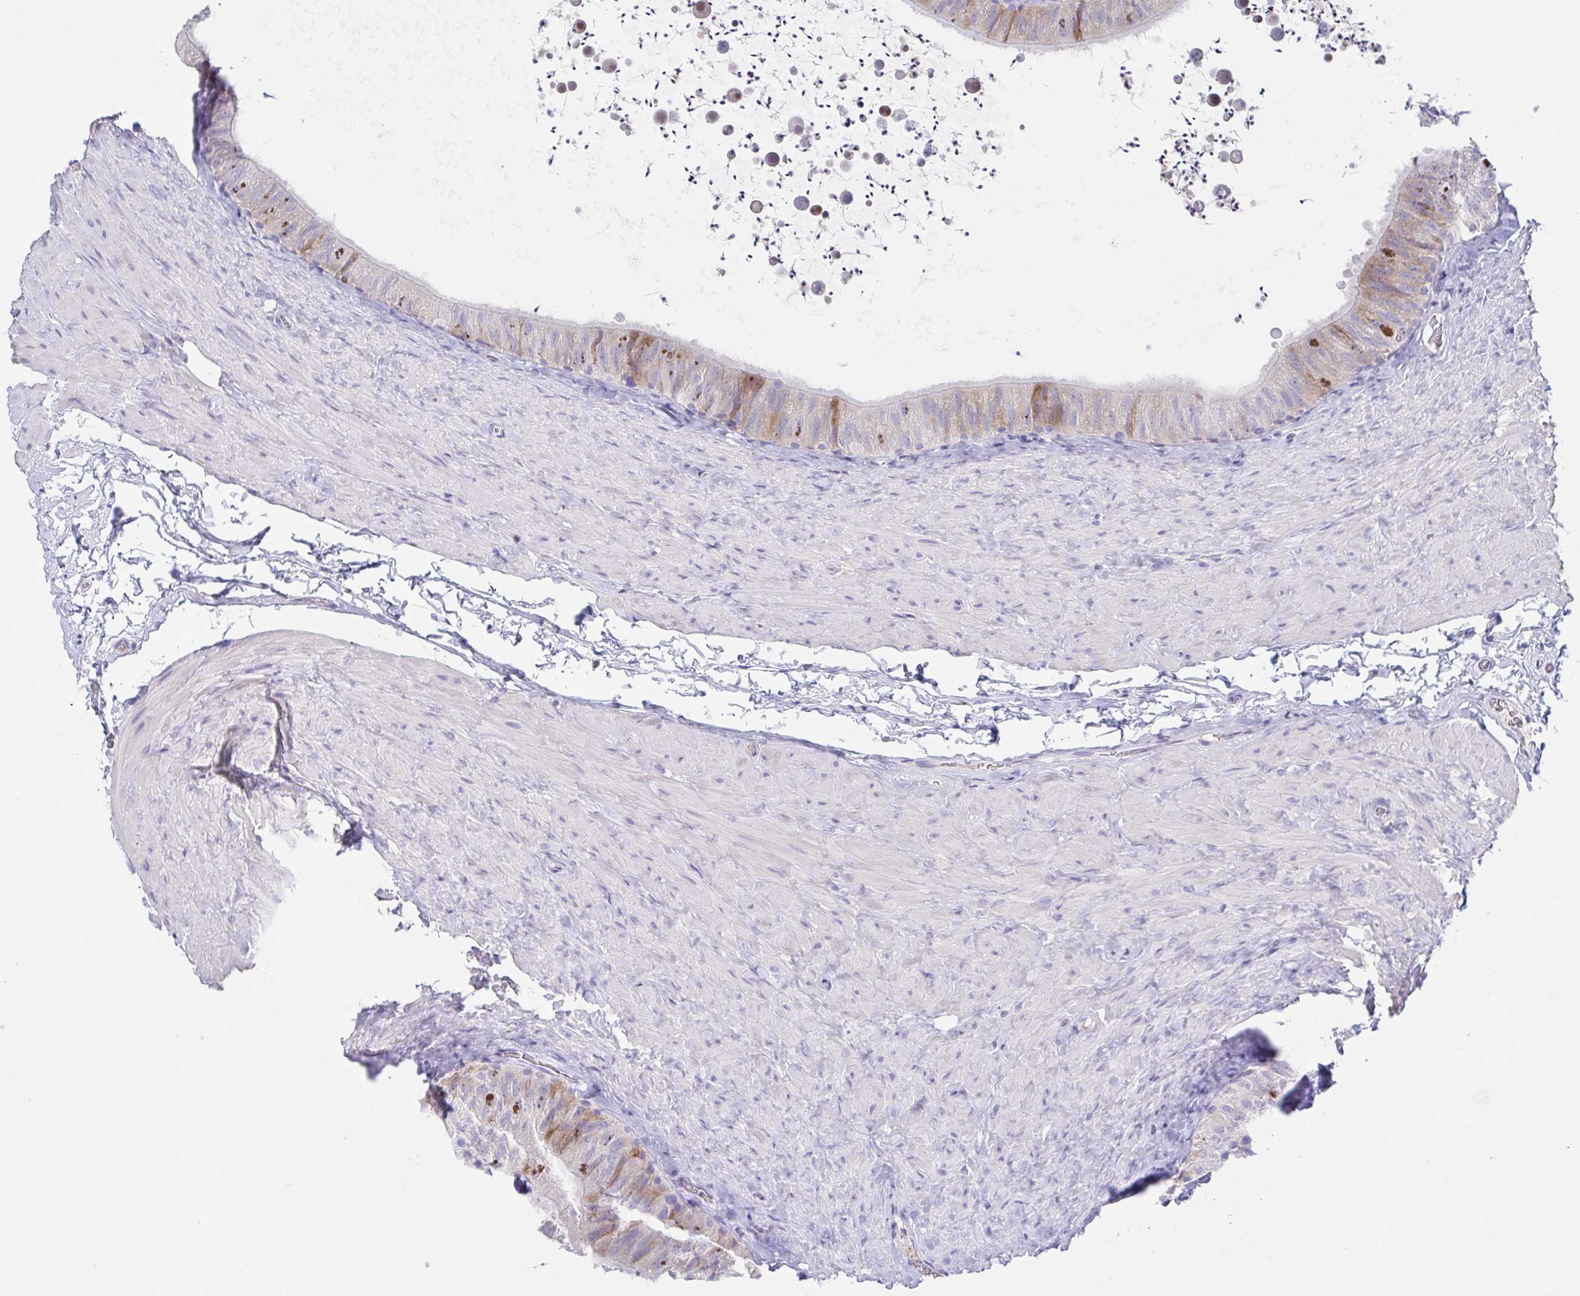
{"staining": {"intensity": "moderate", "quantity": "<25%", "location": "cytoplasmic/membranous"}, "tissue": "epididymis", "cell_type": "Glandular cells", "image_type": "normal", "snomed": [{"axis": "morphology", "description": "Normal tissue, NOS"}, {"axis": "topography", "description": "Epididymis, spermatic cord, NOS"}, {"axis": "topography", "description": "Epididymis"}], "caption": "Immunohistochemistry (IHC) (DAB) staining of unremarkable epididymis reveals moderate cytoplasmic/membranous protein positivity in approximately <25% of glandular cells.", "gene": "ARPP21", "patient": {"sex": "male", "age": 31}}